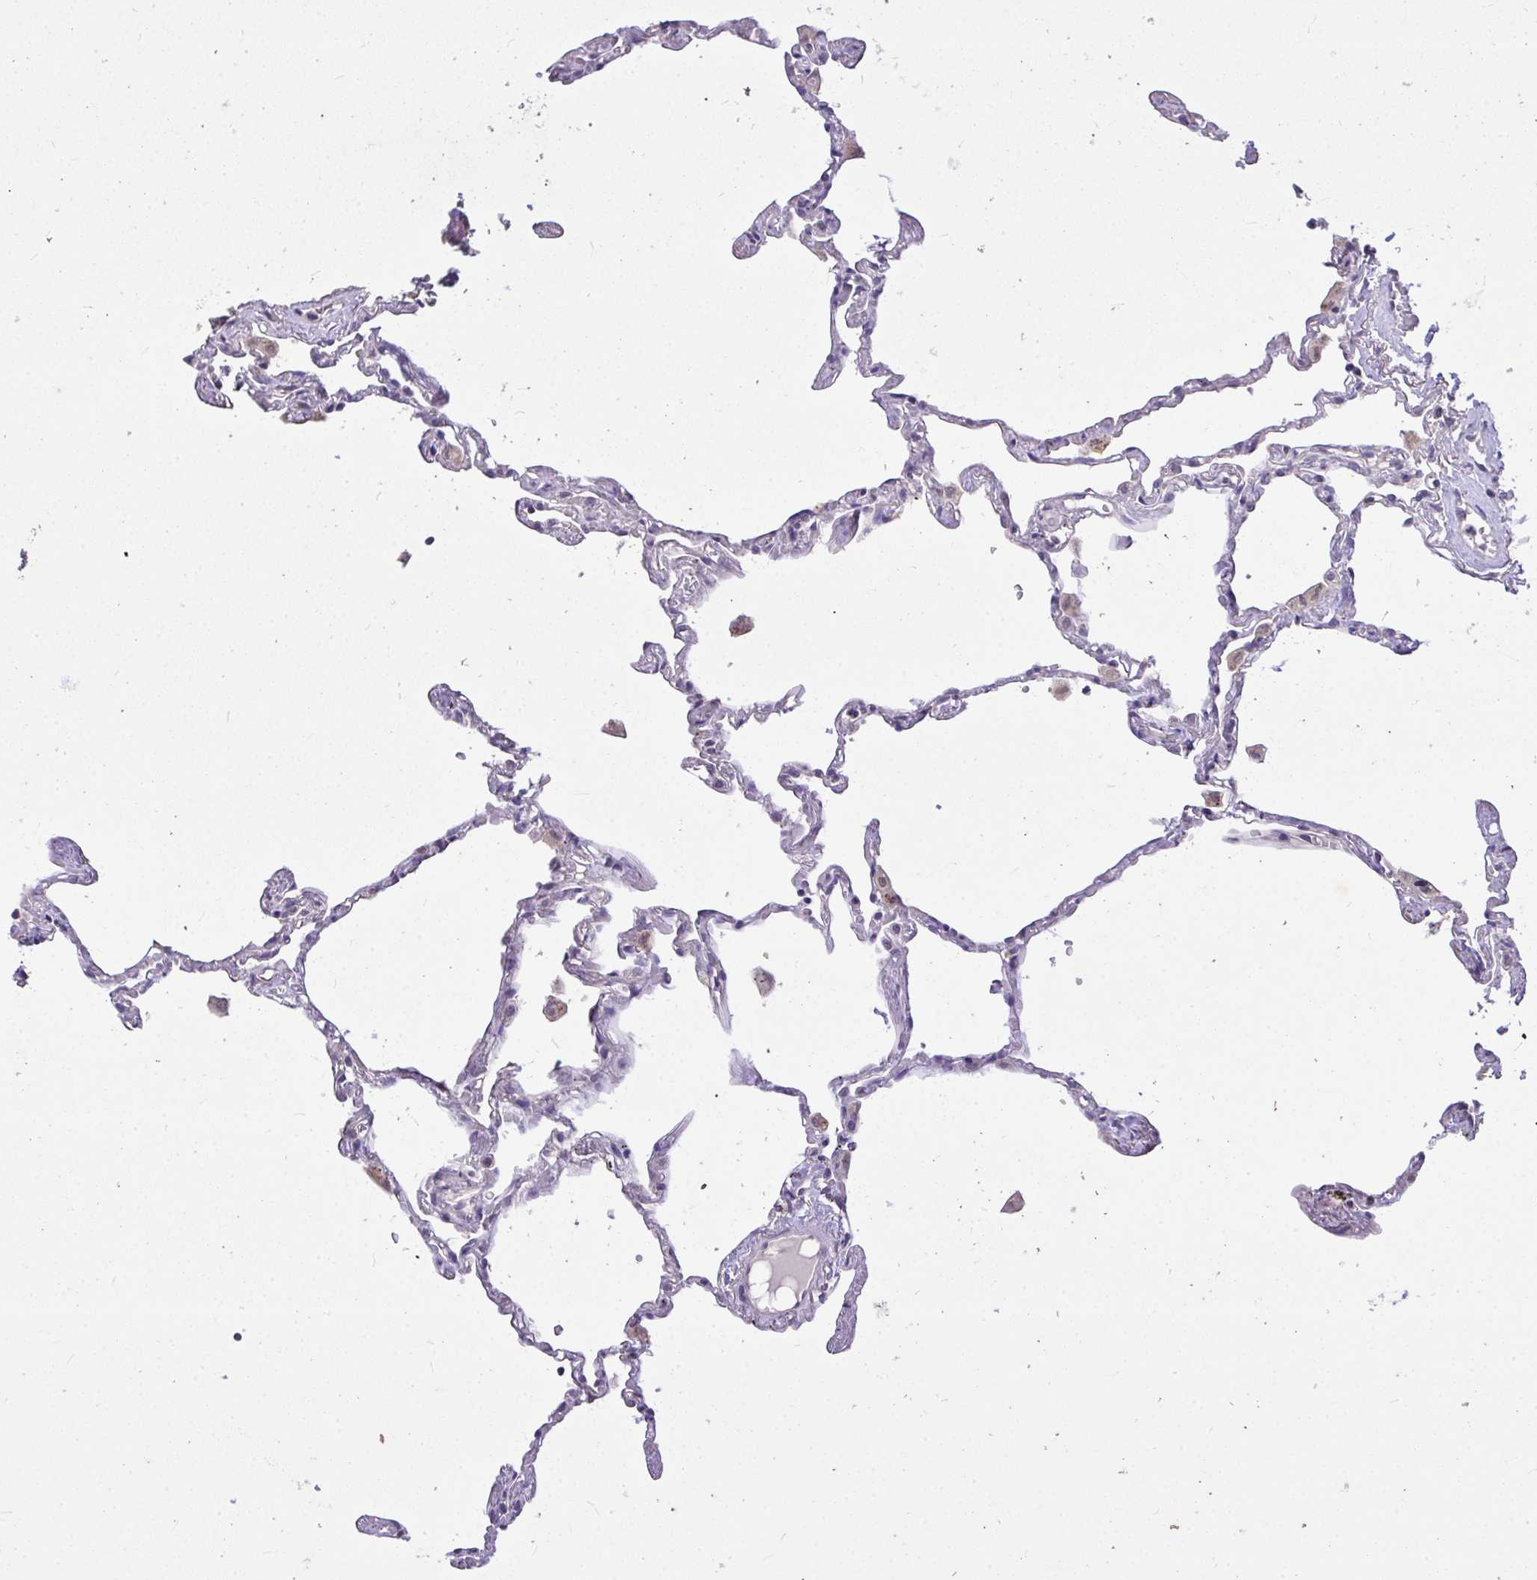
{"staining": {"intensity": "moderate", "quantity": "<25%", "location": "cytoplasmic/membranous"}, "tissue": "lung", "cell_type": "Alveolar cells", "image_type": "normal", "snomed": [{"axis": "morphology", "description": "Normal tissue, NOS"}, {"axis": "topography", "description": "Lung"}], "caption": "A histopathology image of lung stained for a protein displays moderate cytoplasmic/membranous brown staining in alveolar cells.", "gene": "MPC2", "patient": {"sex": "female", "age": 67}}